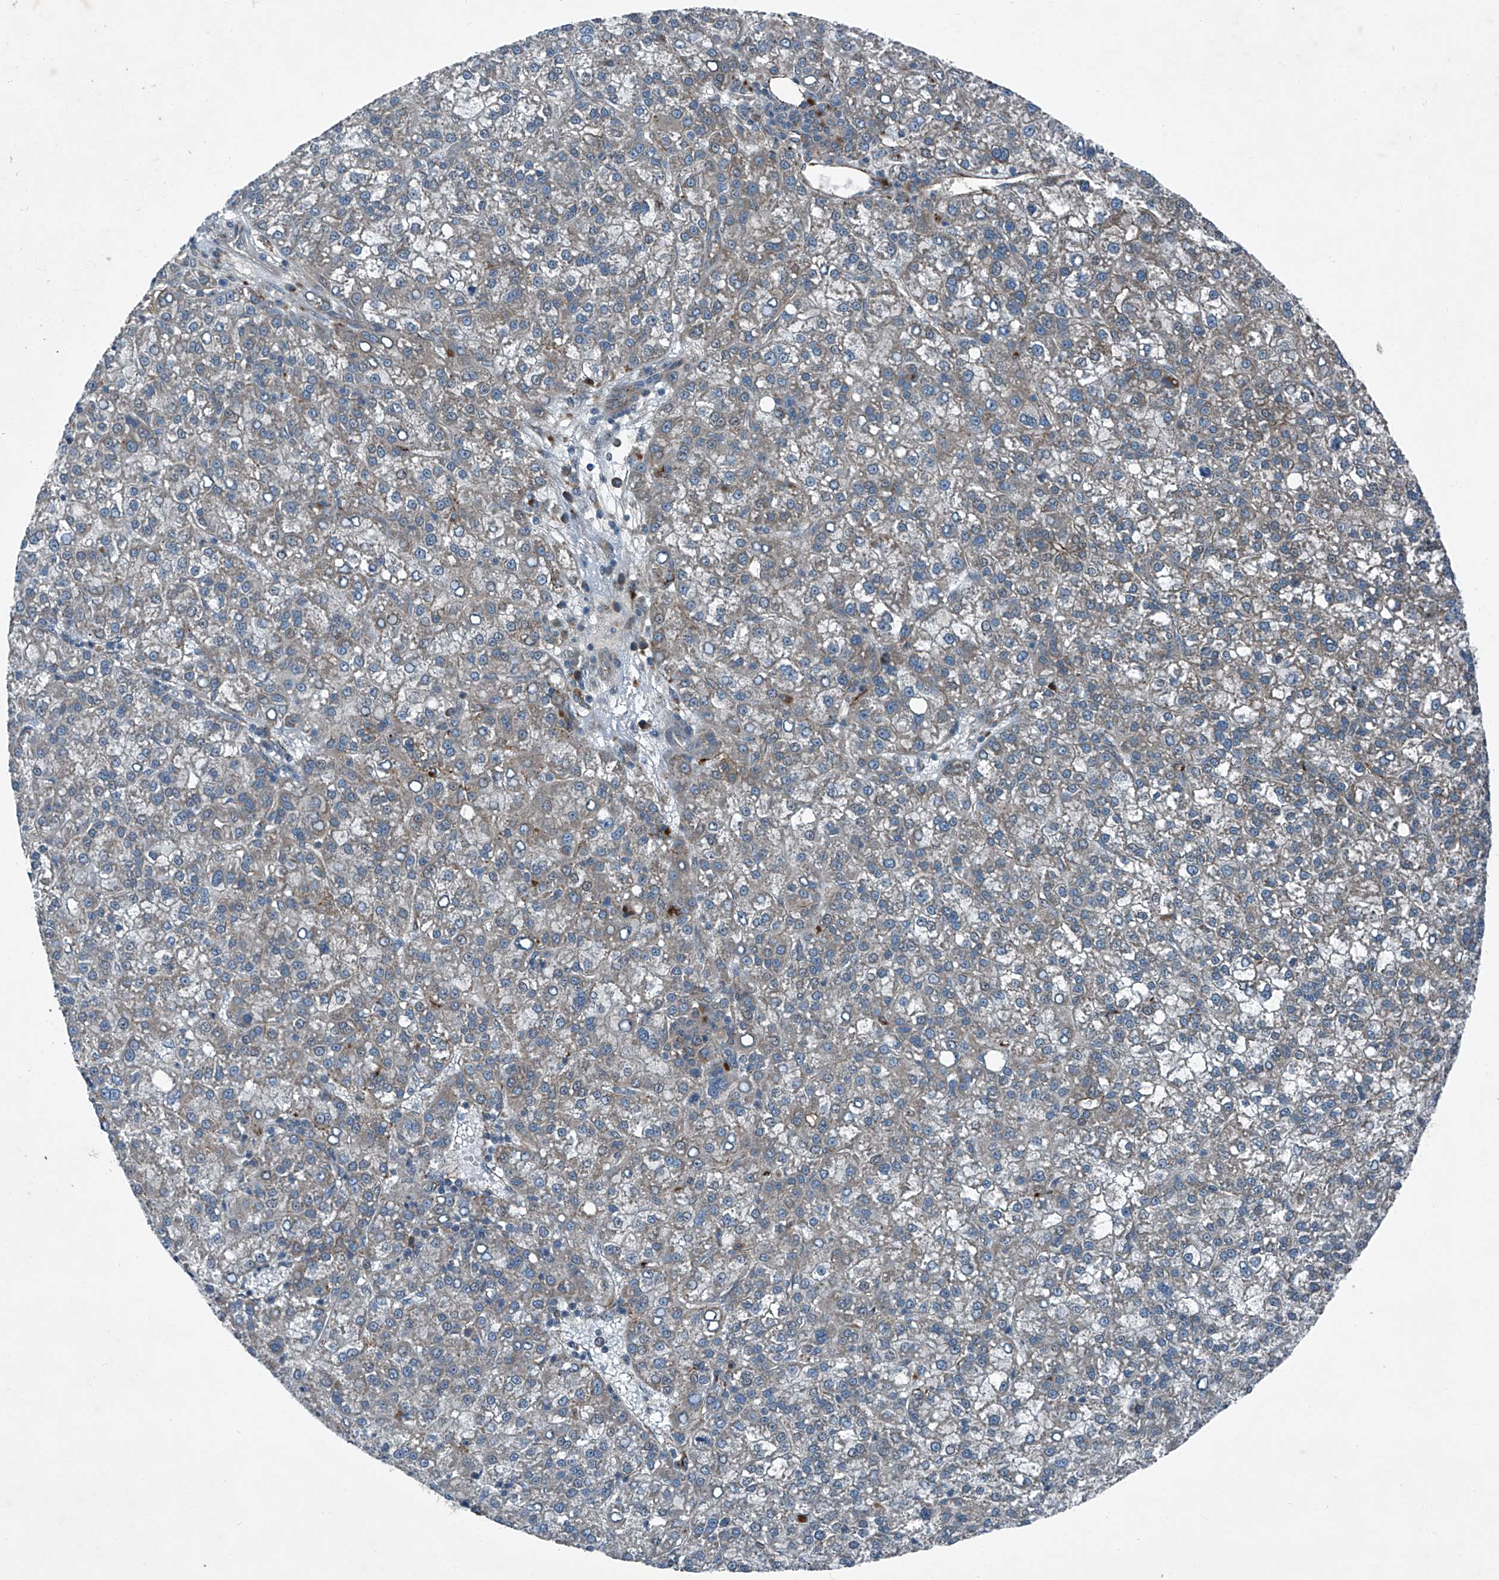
{"staining": {"intensity": "negative", "quantity": "none", "location": "none"}, "tissue": "liver cancer", "cell_type": "Tumor cells", "image_type": "cancer", "snomed": [{"axis": "morphology", "description": "Carcinoma, Hepatocellular, NOS"}, {"axis": "topography", "description": "Liver"}], "caption": "A histopathology image of human liver cancer is negative for staining in tumor cells.", "gene": "SENP2", "patient": {"sex": "female", "age": 58}}